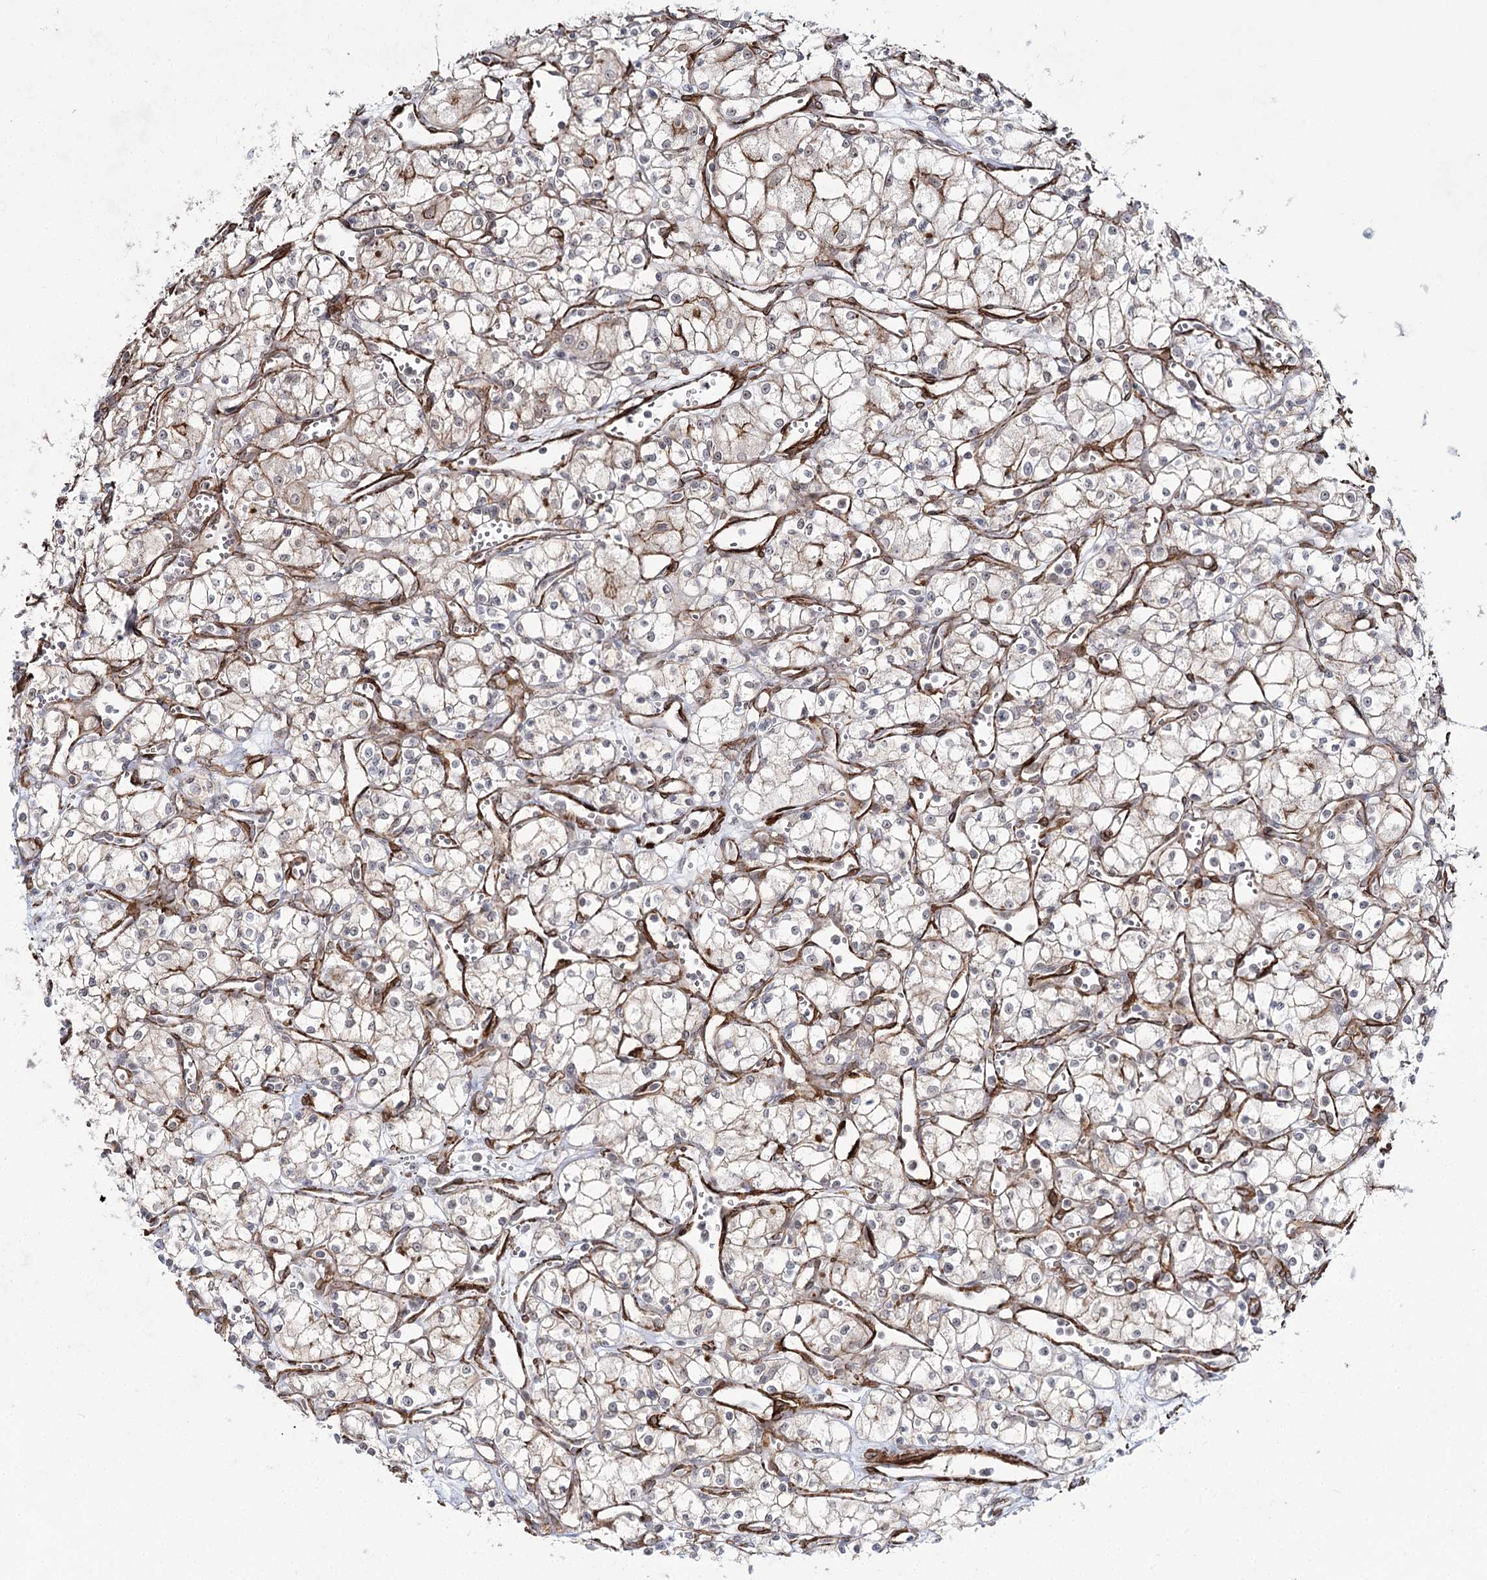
{"staining": {"intensity": "negative", "quantity": "none", "location": "none"}, "tissue": "renal cancer", "cell_type": "Tumor cells", "image_type": "cancer", "snomed": [{"axis": "morphology", "description": "Adenocarcinoma, NOS"}, {"axis": "topography", "description": "Kidney"}], "caption": "Immunohistochemical staining of human renal adenocarcinoma displays no significant positivity in tumor cells. (DAB immunohistochemistry with hematoxylin counter stain).", "gene": "CWF19L1", "patient": {"sex": "male", "age": 59}}